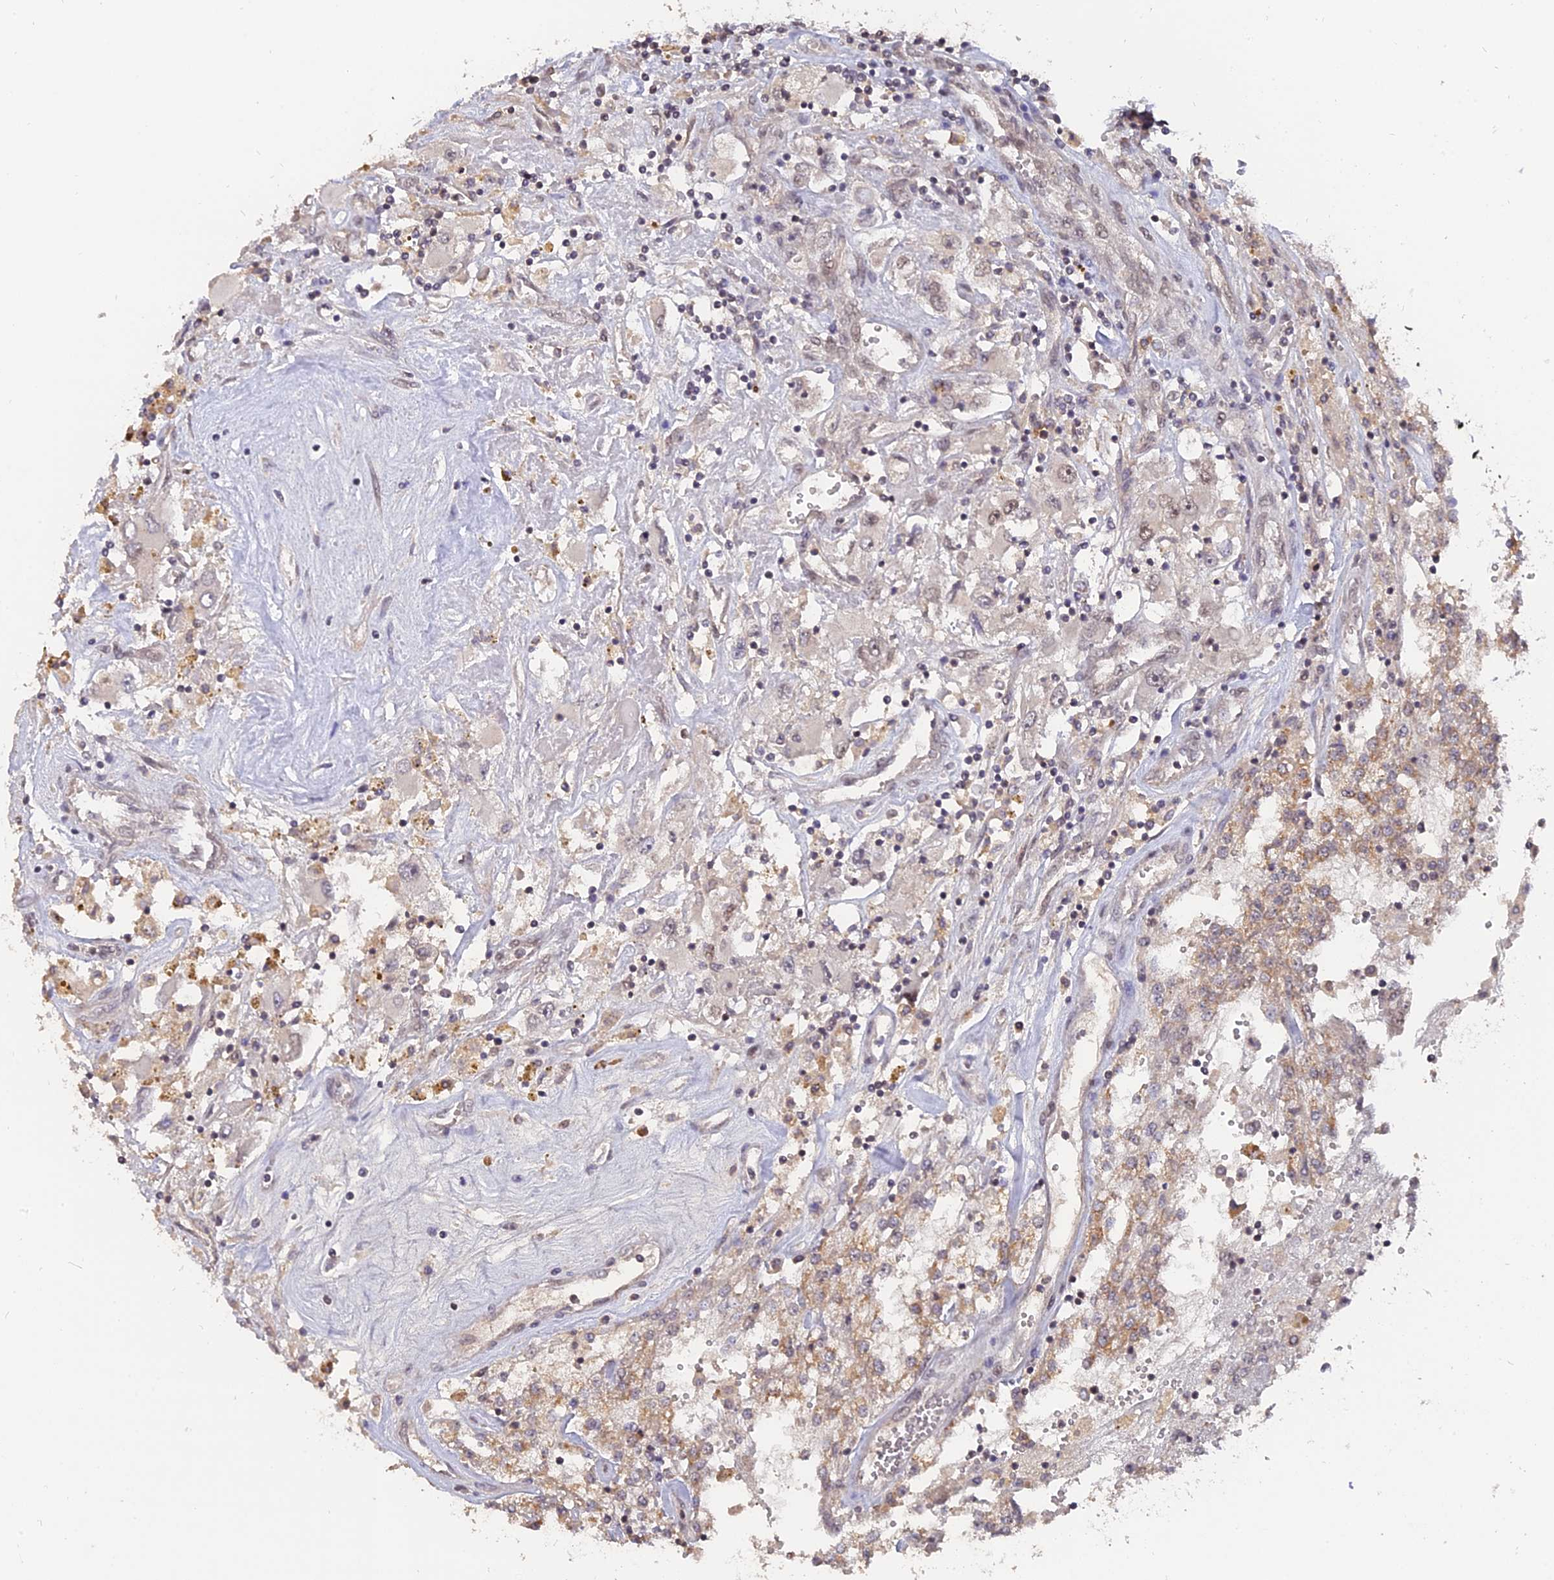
{"staining": {"intensity": "weak", "quantity": "25%-75%", "location": "cytoplasmic/membranous,nuclear"}, "tissue": "renal cancer", "cell_type": "Tumor cells", "image_type": "cancer", "snomed": [{"axis": "morphology", "description": "Adenocarcinoma, NOS"}, {"axis": "topography", "description": "Kidney"}], "caption": "About 25%-75% of tumor cells in human renal cancer reveal weak cytoplasmic/membranous and nuclear protein positivity as visualized by brown immunohistochemical staining.", "gene": "NR1H3", "patient": {"sex": "female", "age": 52}}